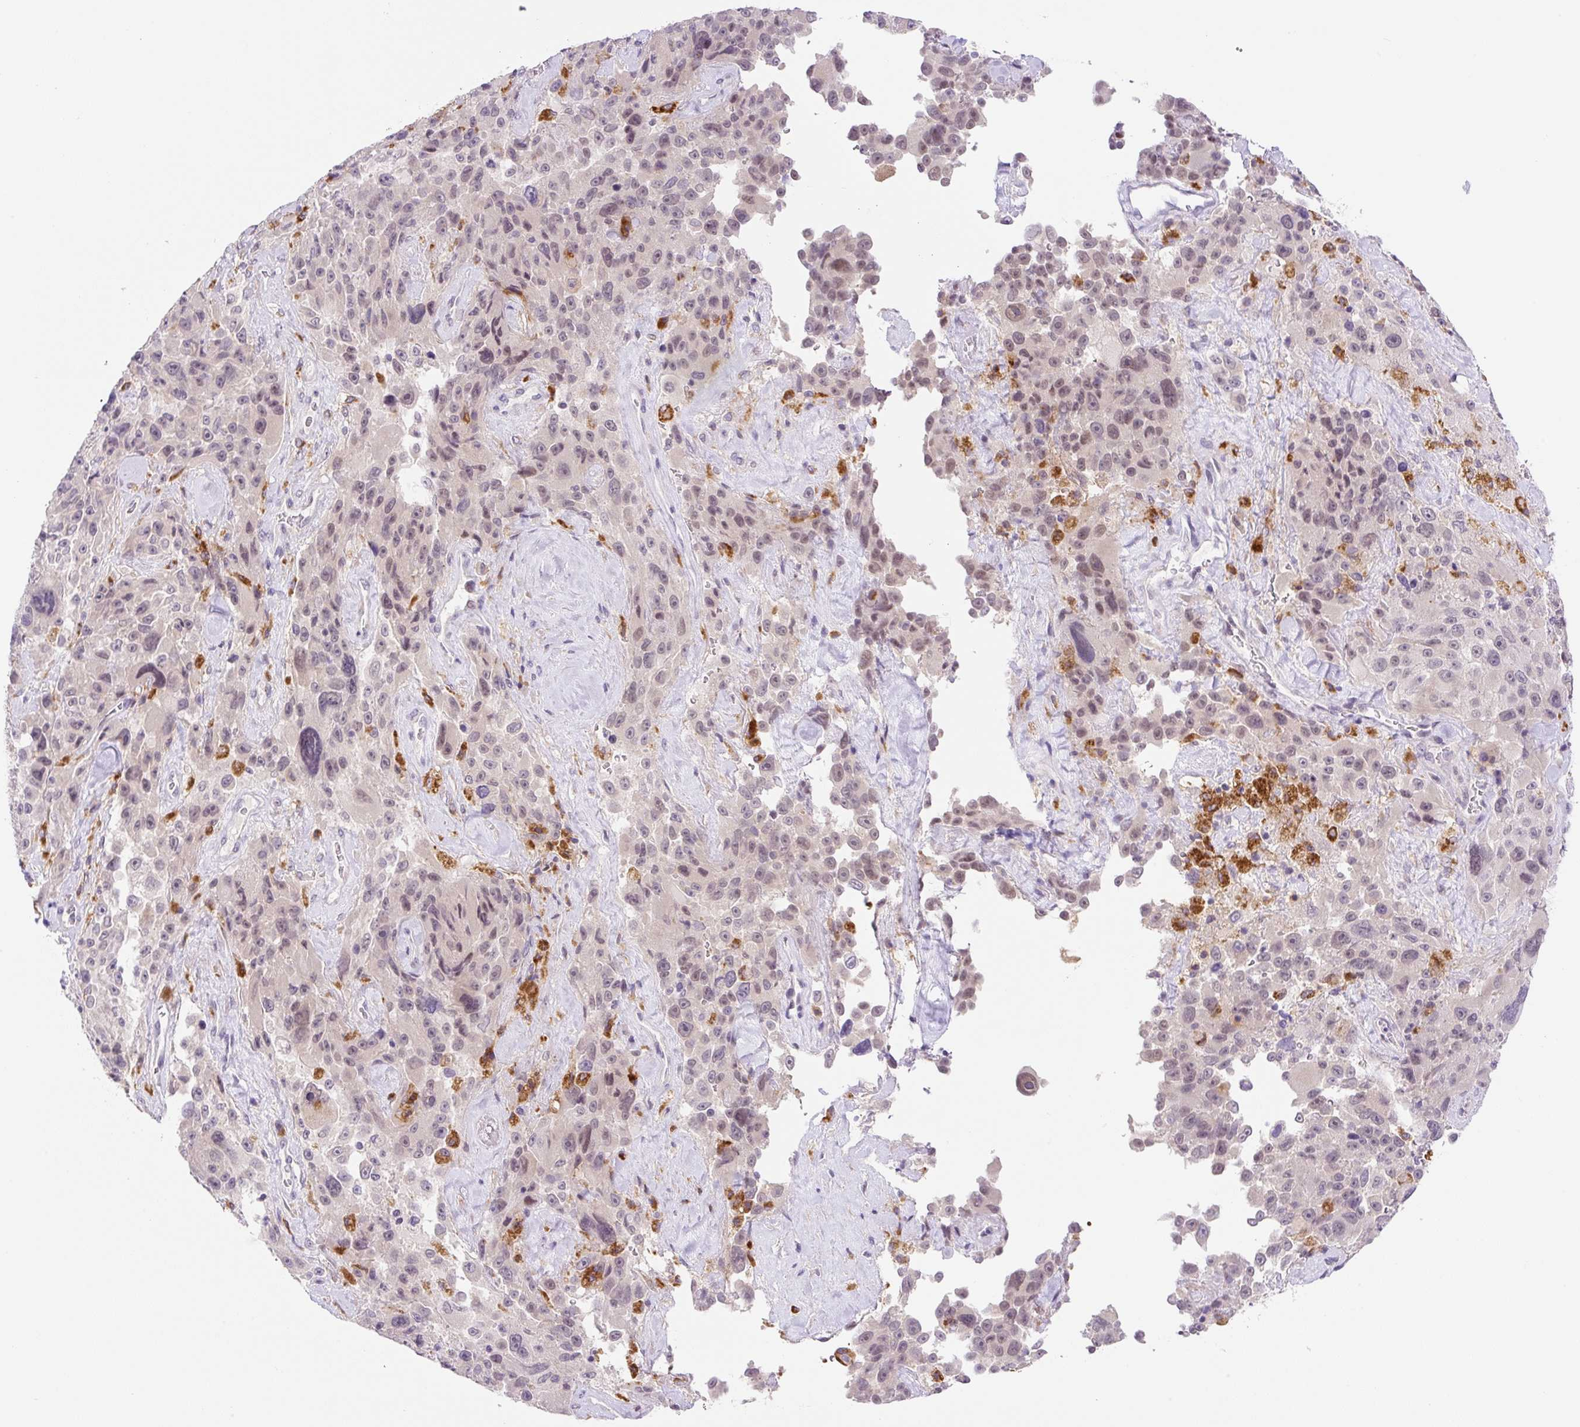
{"staining": {"intensity": "weak", "quantity": "<25%", "location": "nuclear"}, "tissue": "melanoma", "cell_type": "Tumor cells", "image_type": "cancer", "snomed": [{"axis": "morphology", "description": "Malignant melanoma, Metastatic site"}, {"axis": "topography", "description": "Lymph node"}], "caption": "The micrograph demonstrates no significant expression in tumor cells of malignant melanoma (metastatic site).", "gene": "CEBPZOS", "patient": {"sex": "male", "age": 62}}